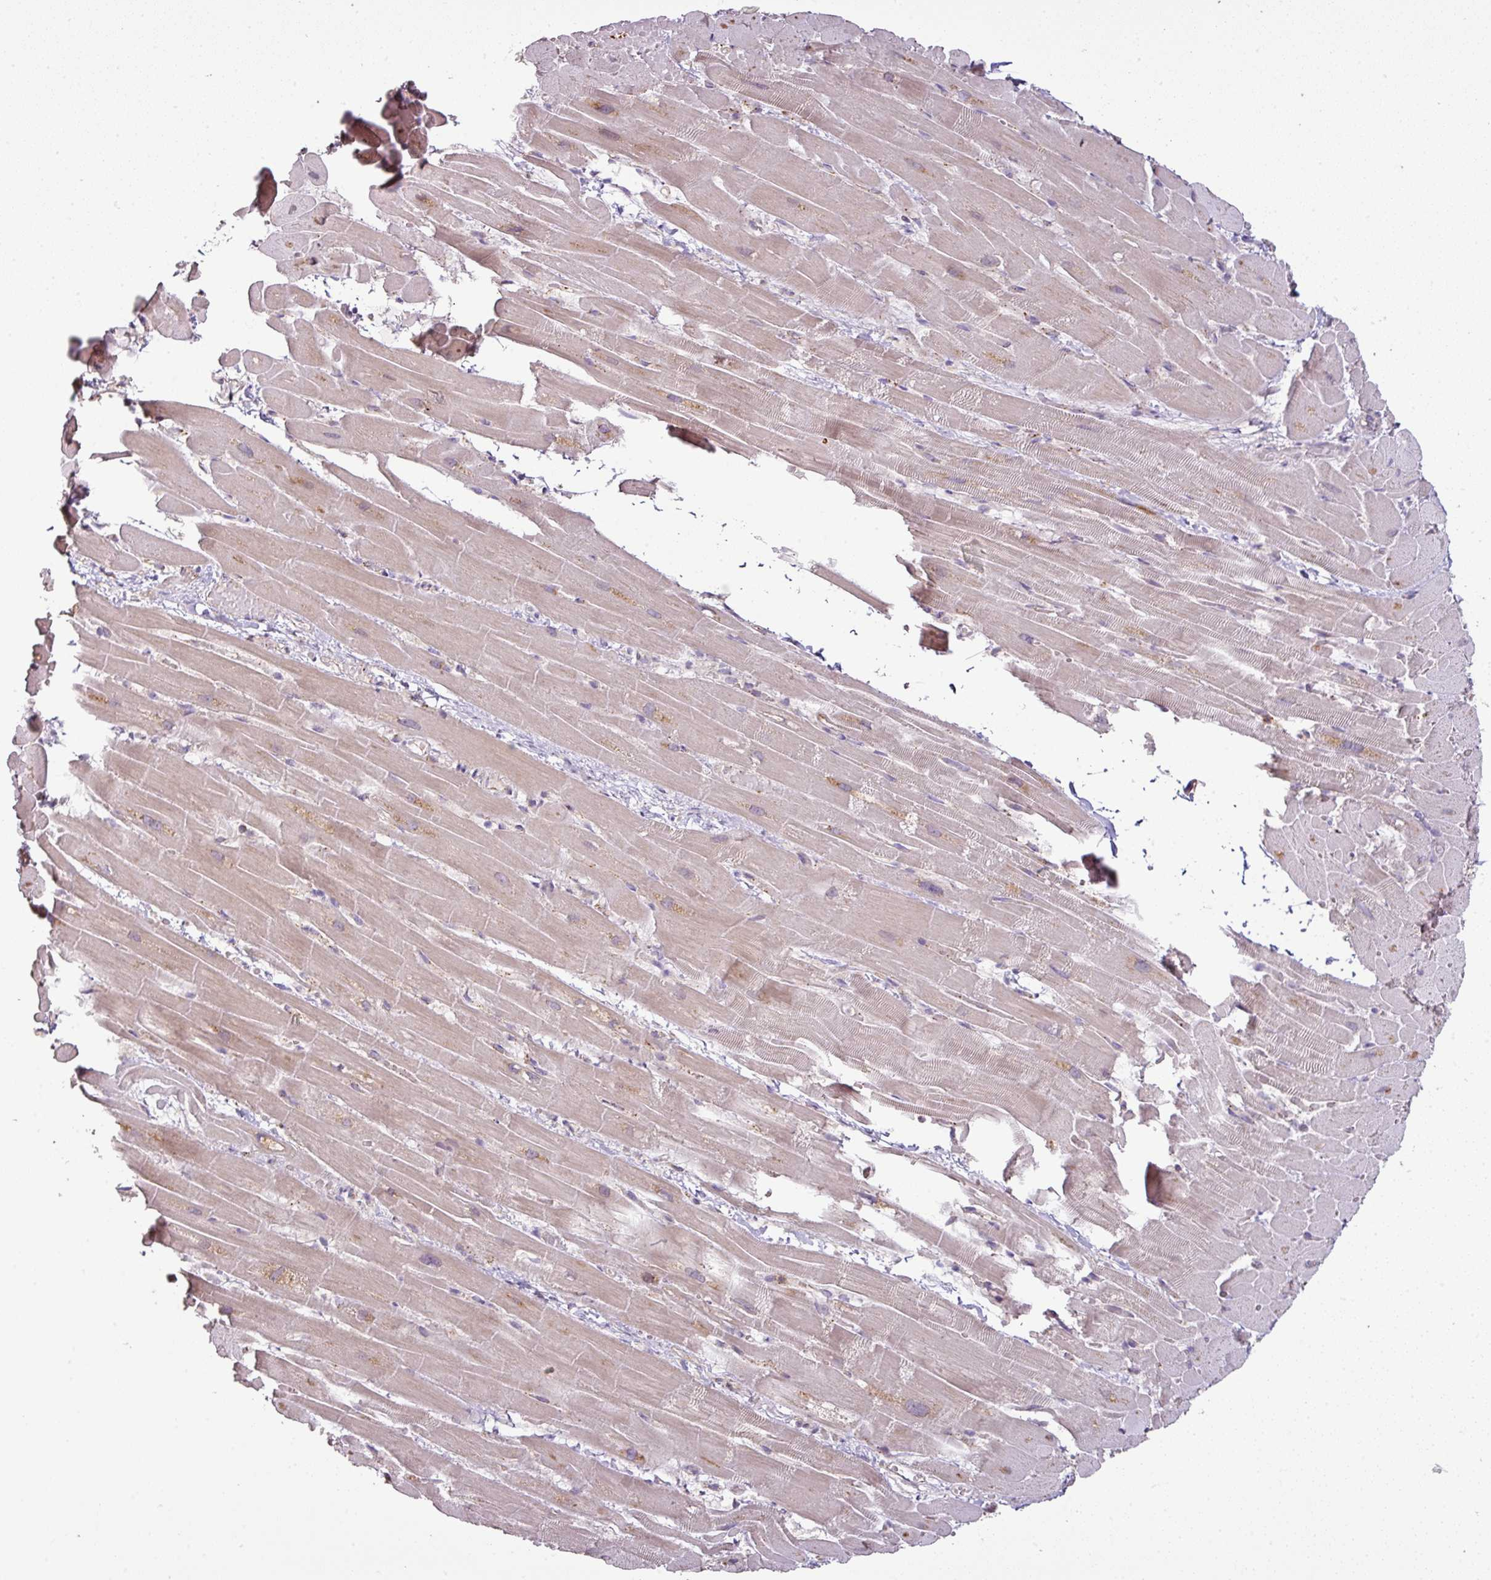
{"staining": {"intensity": "weak", "quantity": "<25%", "location": "cytoplasmic/membranous"}, "tissue": "heart muscle", "cell_type": "Cardiomyocytes", "image_type": "normal", "snomed": [{"axis": "morphology", "description": "Normal tissue, NOS"}, {"axis": "topography", "description": "Heart"}], "caption": "Immunohistochemical staining of normal human heart muscle exhibits no significant staining in cardiomyocytes.", "gene": "CXCR5", "patient": {"sex": "male", "age": 37}}